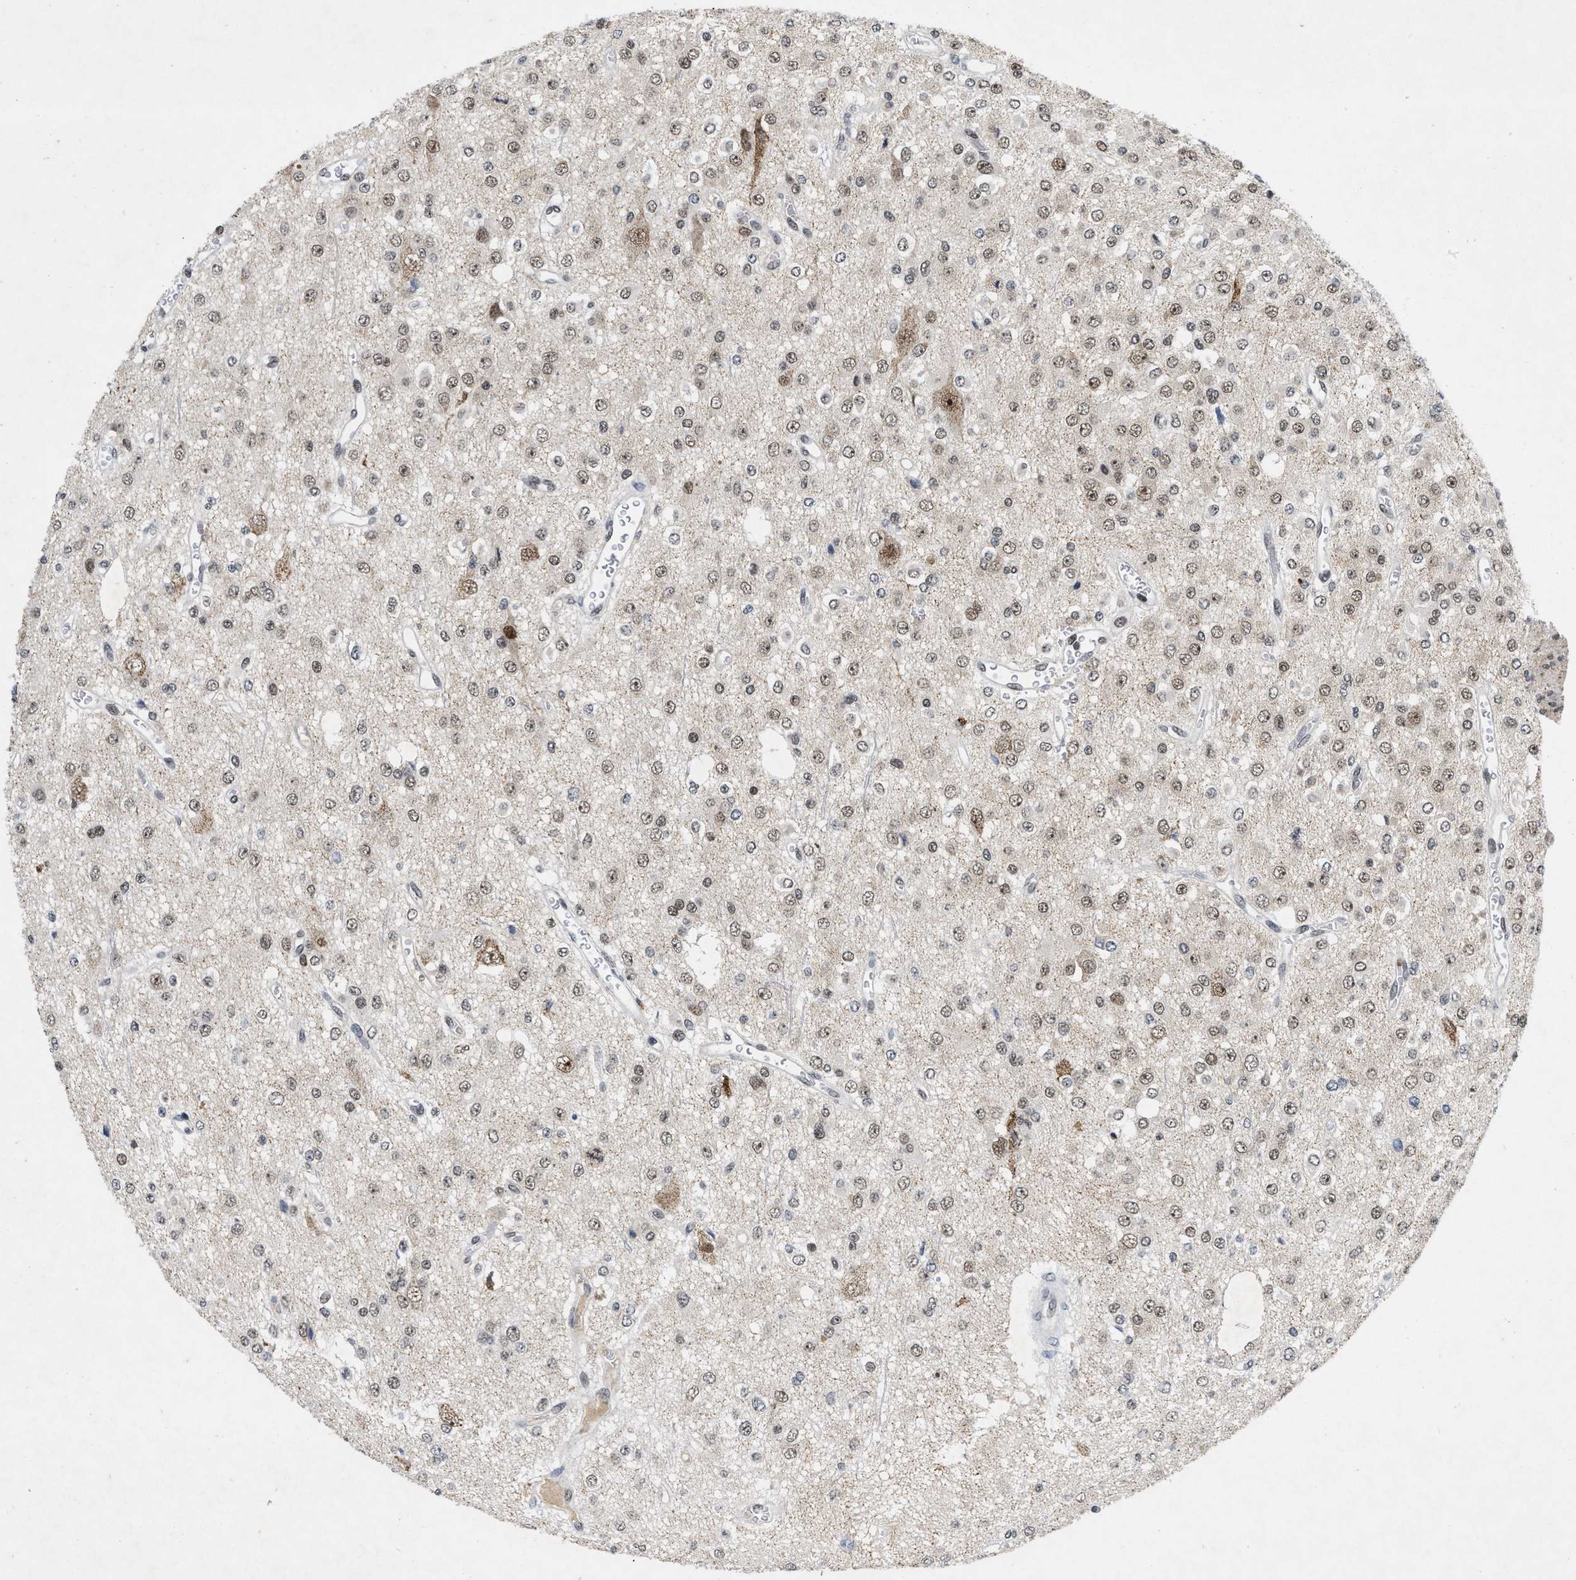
{"staining": {"intensity": "weak", "quantity": ">75%", "location": "nuclear"}, "tissue": "glioma", "cell_type": "Tumor cells", "image_type": "cancer", "snomed": [{"axis": "morphology", "description": "Glioma, malignant, Low grade"}, {"axis": "topography", "description": "Brain"}], "caption": "A high-resolution photomicrograph shows immunohistochemistry staining of glioma, which shows weak nuclear positivity in about >75% of tumor cells.", "gene": "ZNF346", "patient": {"sex": "male", "age": 38}}